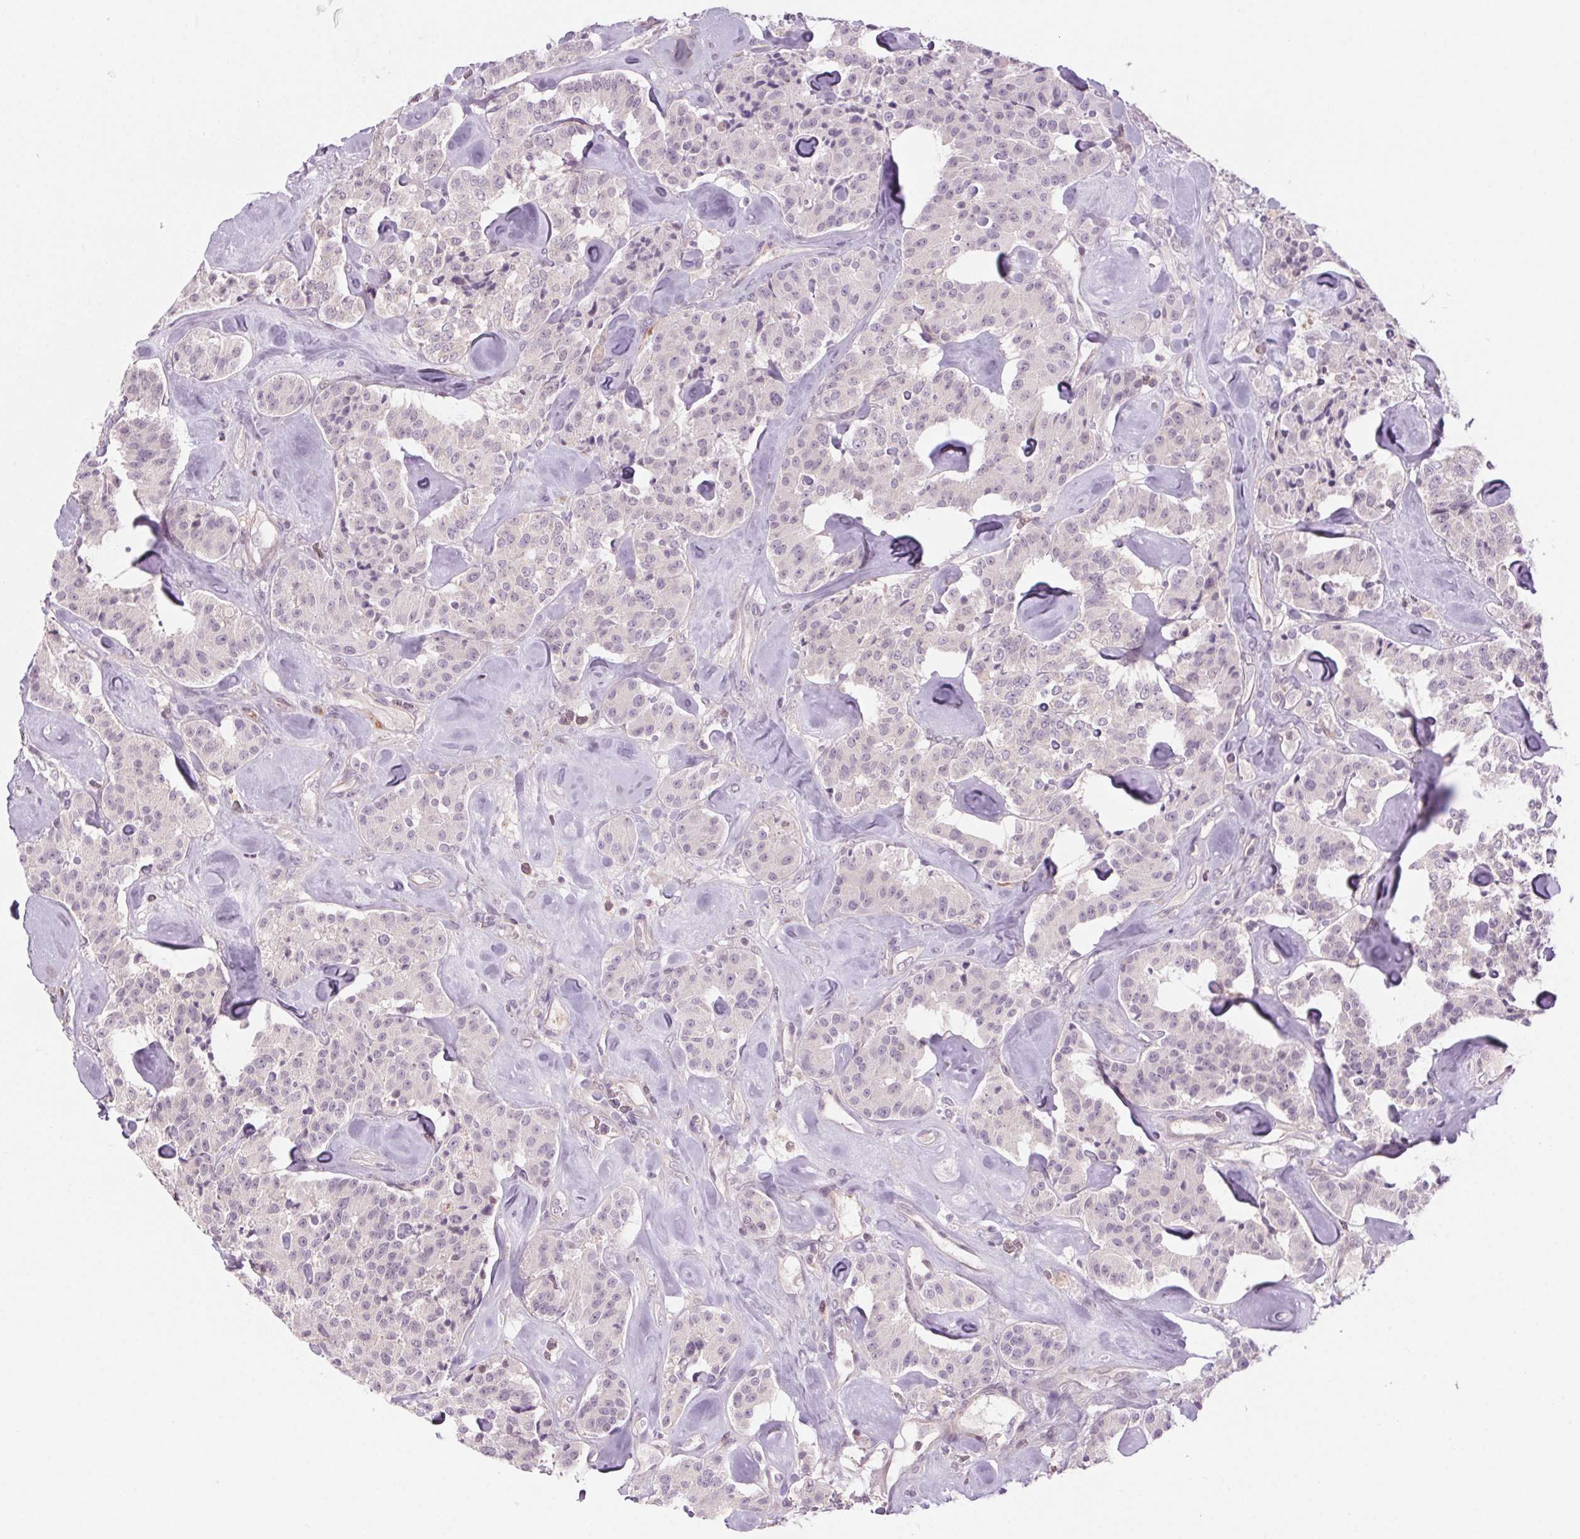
{"staining": {"intensity": "negative", "quantity": "none", "location": "none"}, "tissue": "carcinoid", "cell_type": "Tumor cells", "image_type": "cancer", "snomed": [{"axis": "morphology", "description": "Carcinoid, malignant, NOS"}, {"axis": "topography", "description": "Pancreas"}], "caption": "Human carcinoid (malignant) stained for a protein using IHC displays no staining in tumor cells.", "gene": "HHLA2", "patient": {"sex": "male", "age": 41}}